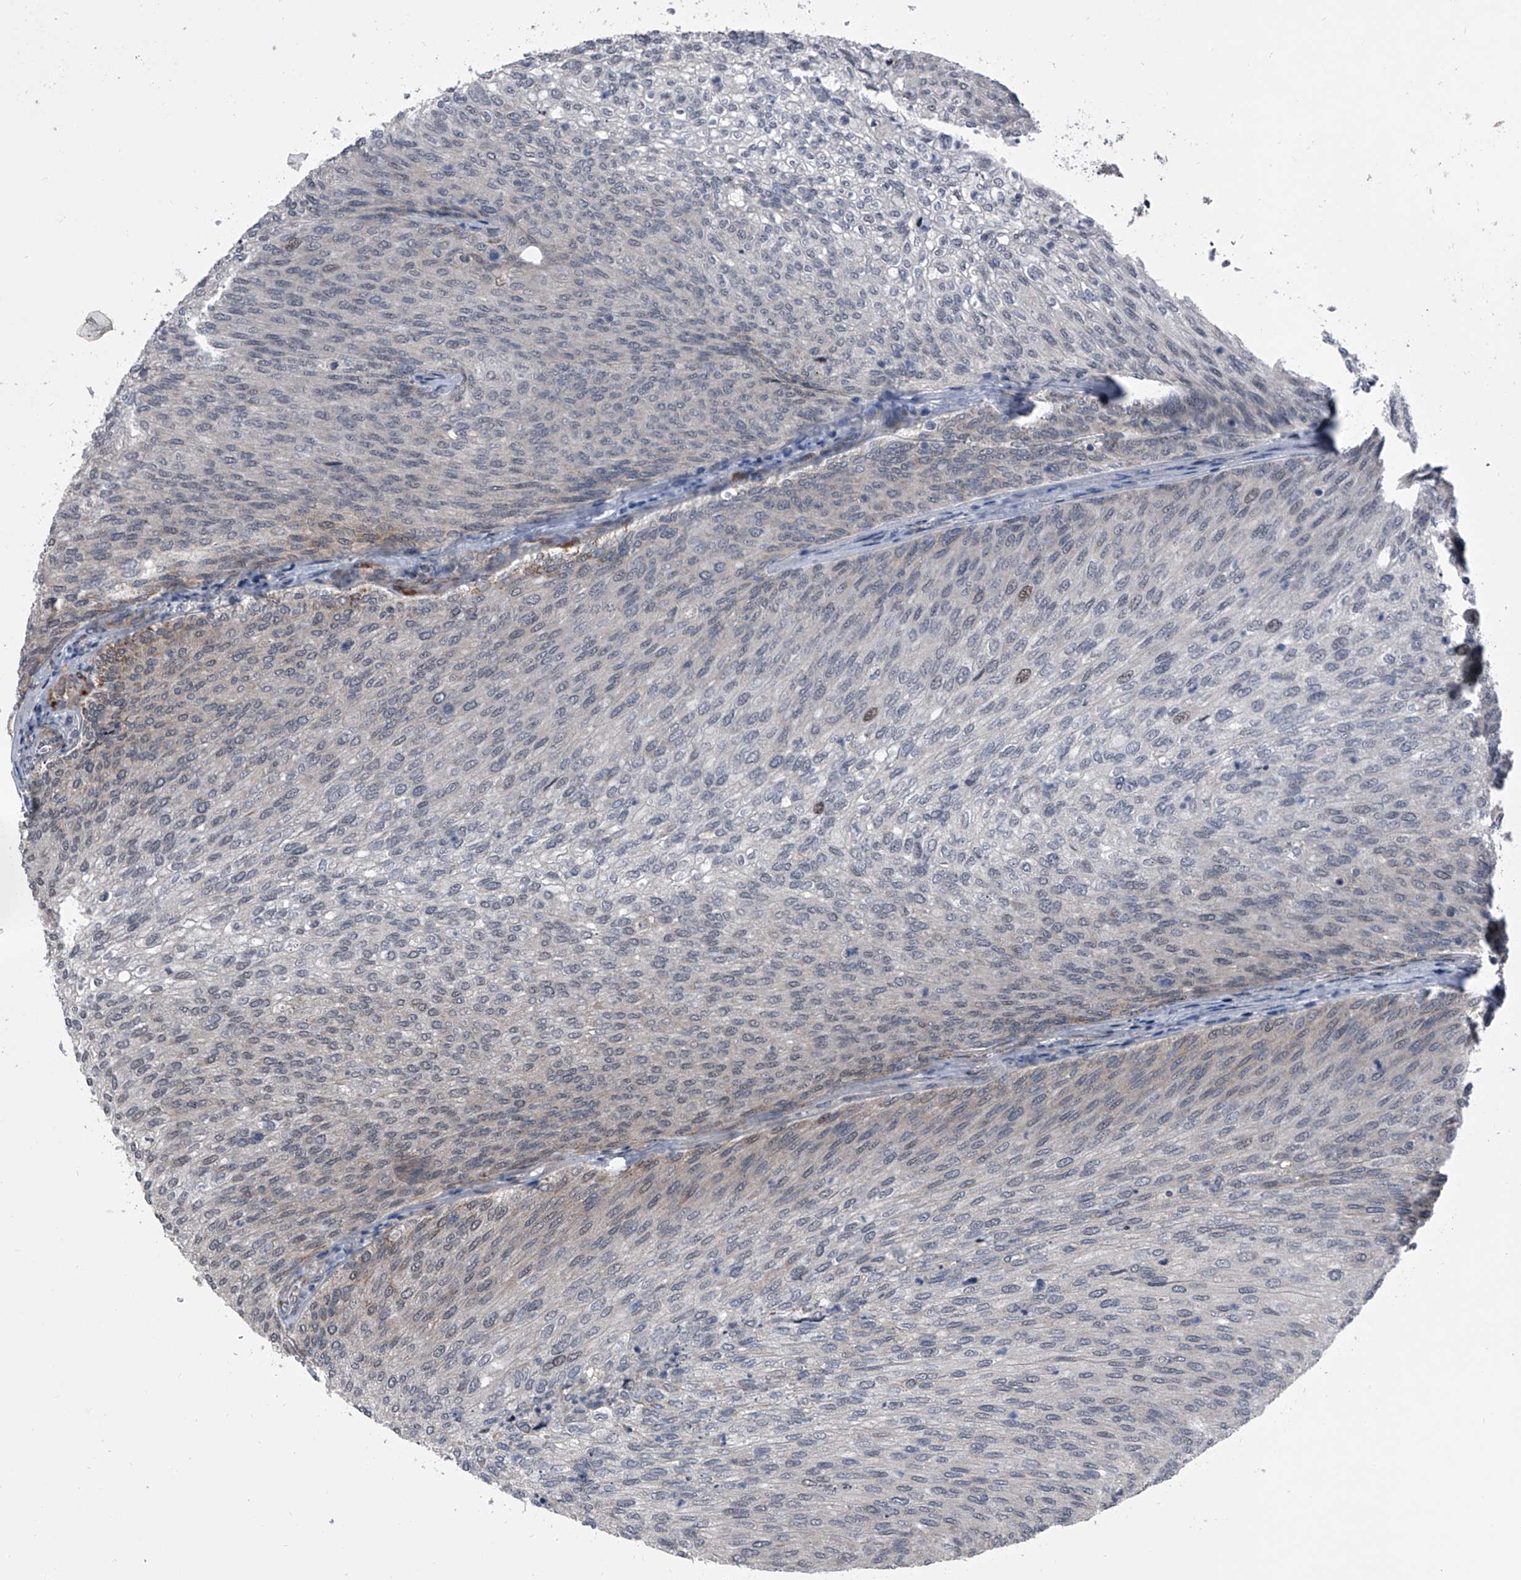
{"staining": {"intensity": "negative", "quantity": "none", "location": "none"}, "tissue": "urothelial cancer", "cell_type": "Tumor cells", "image_type": "cancer", "snomed": [{"axis": "morphology", "description": "Urothelial carcinoma, Low grade"}, {"axis": "topography", "description": "Urinary bladder"}], "caption": "Human low-grade urothelial carcinoma stained for a protein using immunohistochemistry (IHC) displays no positivity in tumor cells.", "gene": "ELK4", "patient": {"sex": "female", "age": 79}}